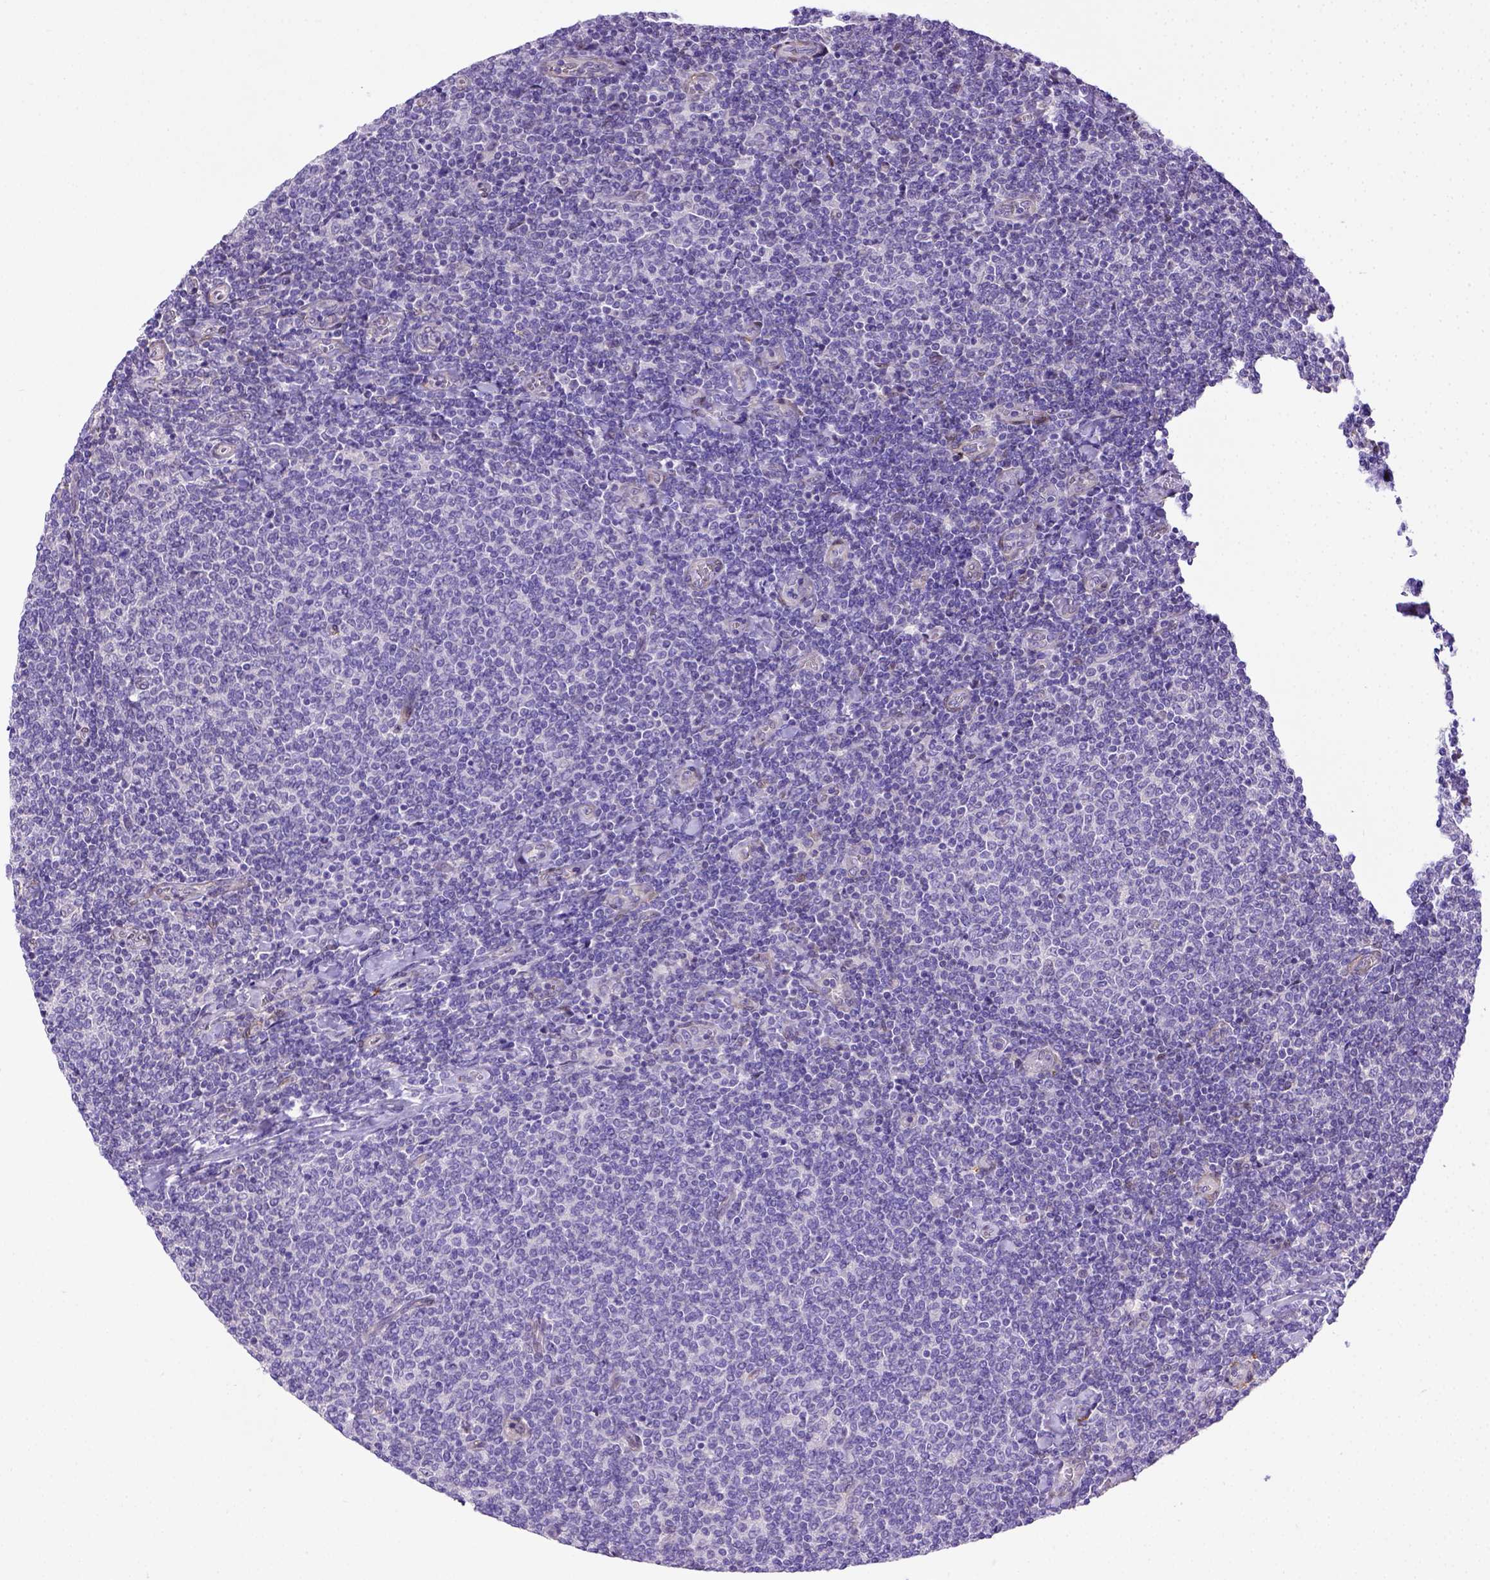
{"staining": {"intensity": "negative", "quantity": "none", "location": "none"}, "tissue": "lymphoma", "cell_type": "Tumor cells", "image_type": "cancer", "snomed": [{"axis": "morphology", "description": "Malignant lymphoma, non-Hodgkin's type, Low grade"}, {"axis": "topography", "description": "Lymph node"}], "caption": "This is an immunohistochemistry (IHC) histopathology image of human low-grade malignant lymphoma, non-Hodgkin's type. There is no staining in tumor cells.", "gene": "BTN1A1", "patient": {"sex": "male", "age": 52}}